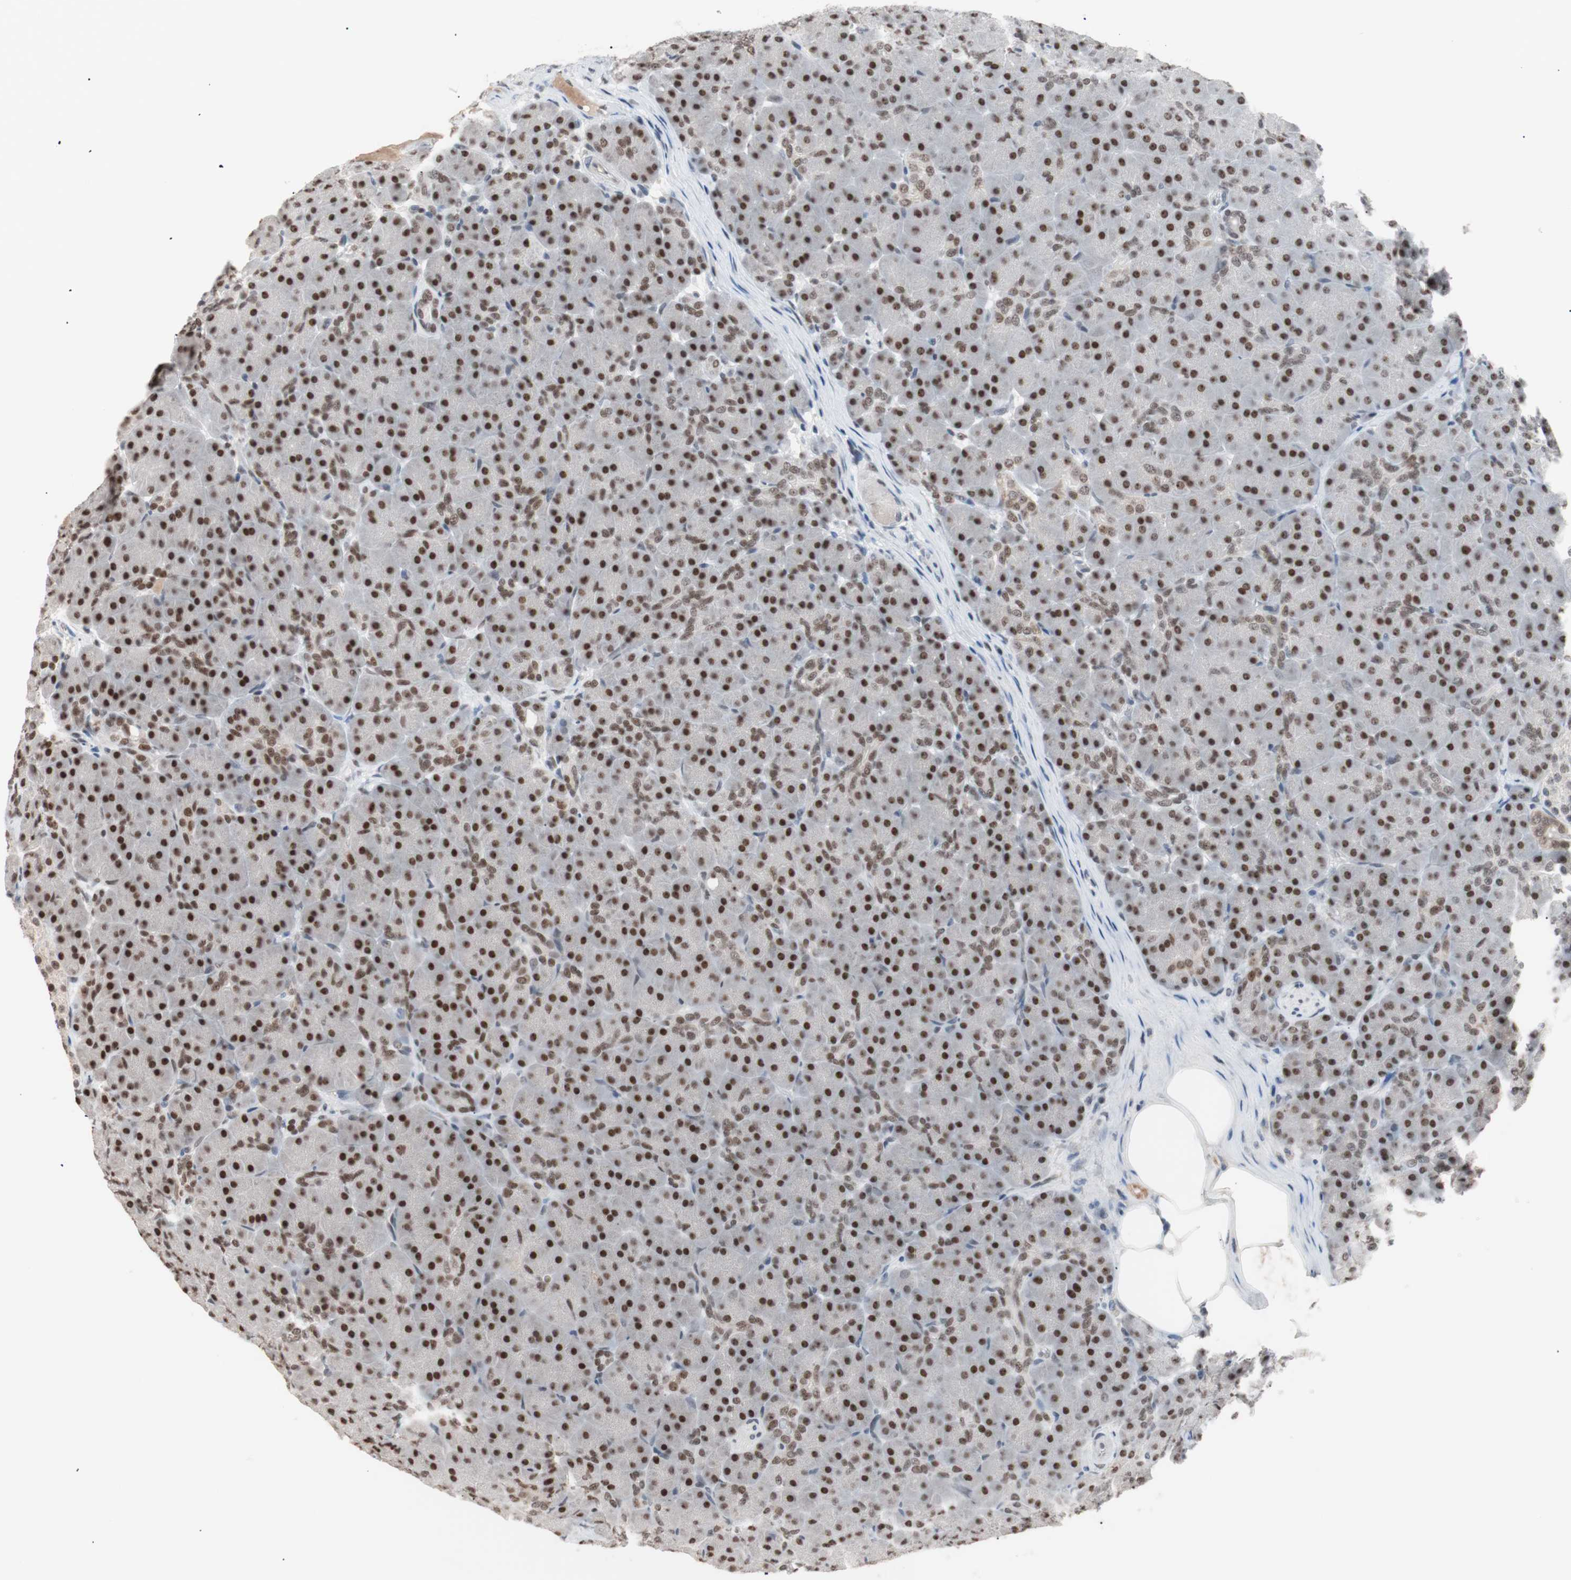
{"staining": {"intensity": "strong", "quantity": ">75%", "location": "nuclear"}, "tissue": "pancreas", "cell_type": "Exocrine glandular cells", "image_type": "normal", "snomed": [{"axis": "morphology", "description": "Normal tissue, NOS"}, {"axis": "topography", "description": "Pancreas"}], "caption": "Immunohistochemical staining of unremarkable human pancreas exhibits high levels of strong nuclear staining in approximately >75% of exocrine glandular cells. The staining was performed using DAB to visualize the protein expression in brown, while the nuclei were stained in blue with hematoxylin (Magnification: 20x).", "gene": "LIG3", "patient": {"sex": "male", "age": 66}}